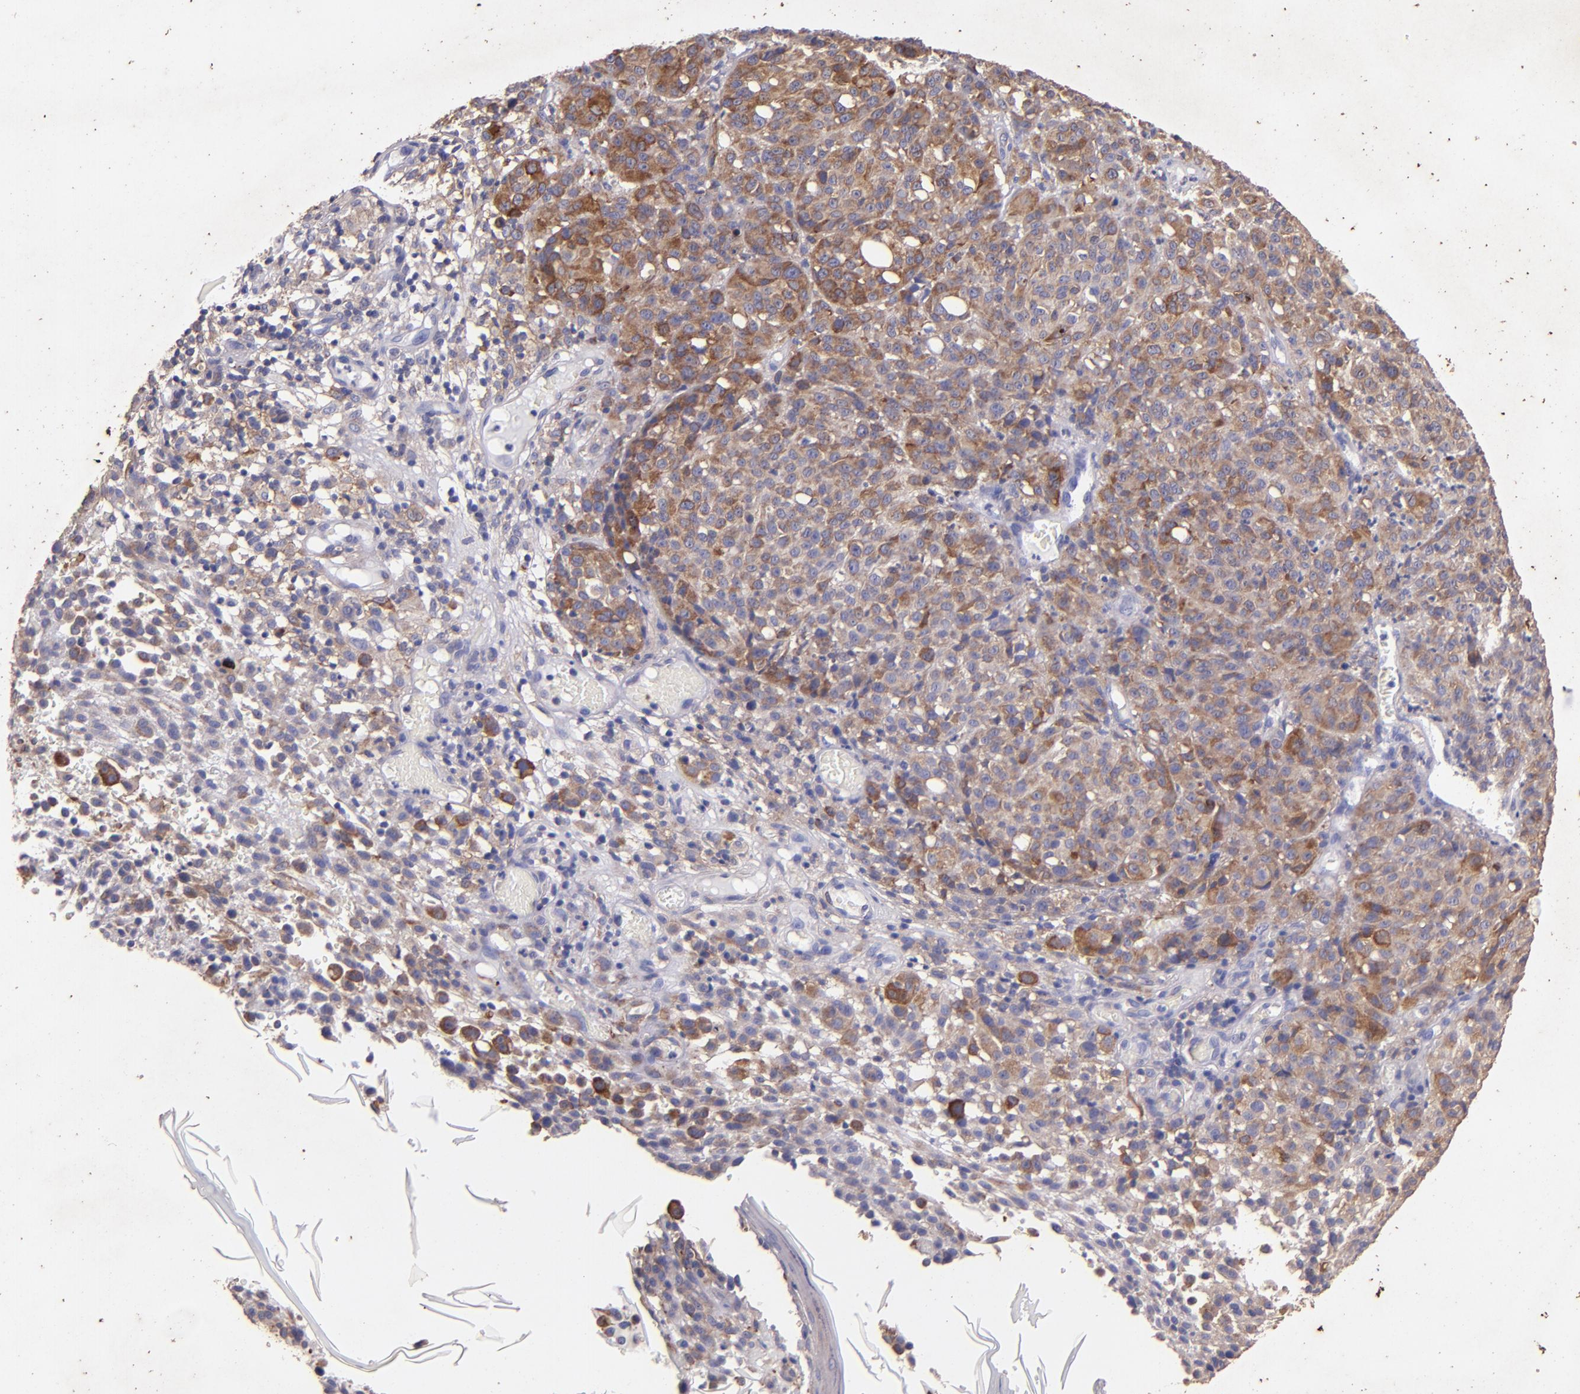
{"staining": {"intensity": "strong", "quantity": ">75%", "location": "cytoplasmic/membranous"}, "tissue": "melanoma", "cell_type": "Tumor cells", "image_type": "cancer", "snomed": [{"axis": "morphology", "description": "Malignant melanoma, NOS"}, {"axis": "topography", "description": "Skin"}], "caption": "This micrograph reveals immunohistochemistry (IHC) staining of melanoma, with high strong cytoplasmic/membranous staining in approximately >75% of tumor cells.", "gene": "RET", "patient": {"sex": "female", "age": 49}}